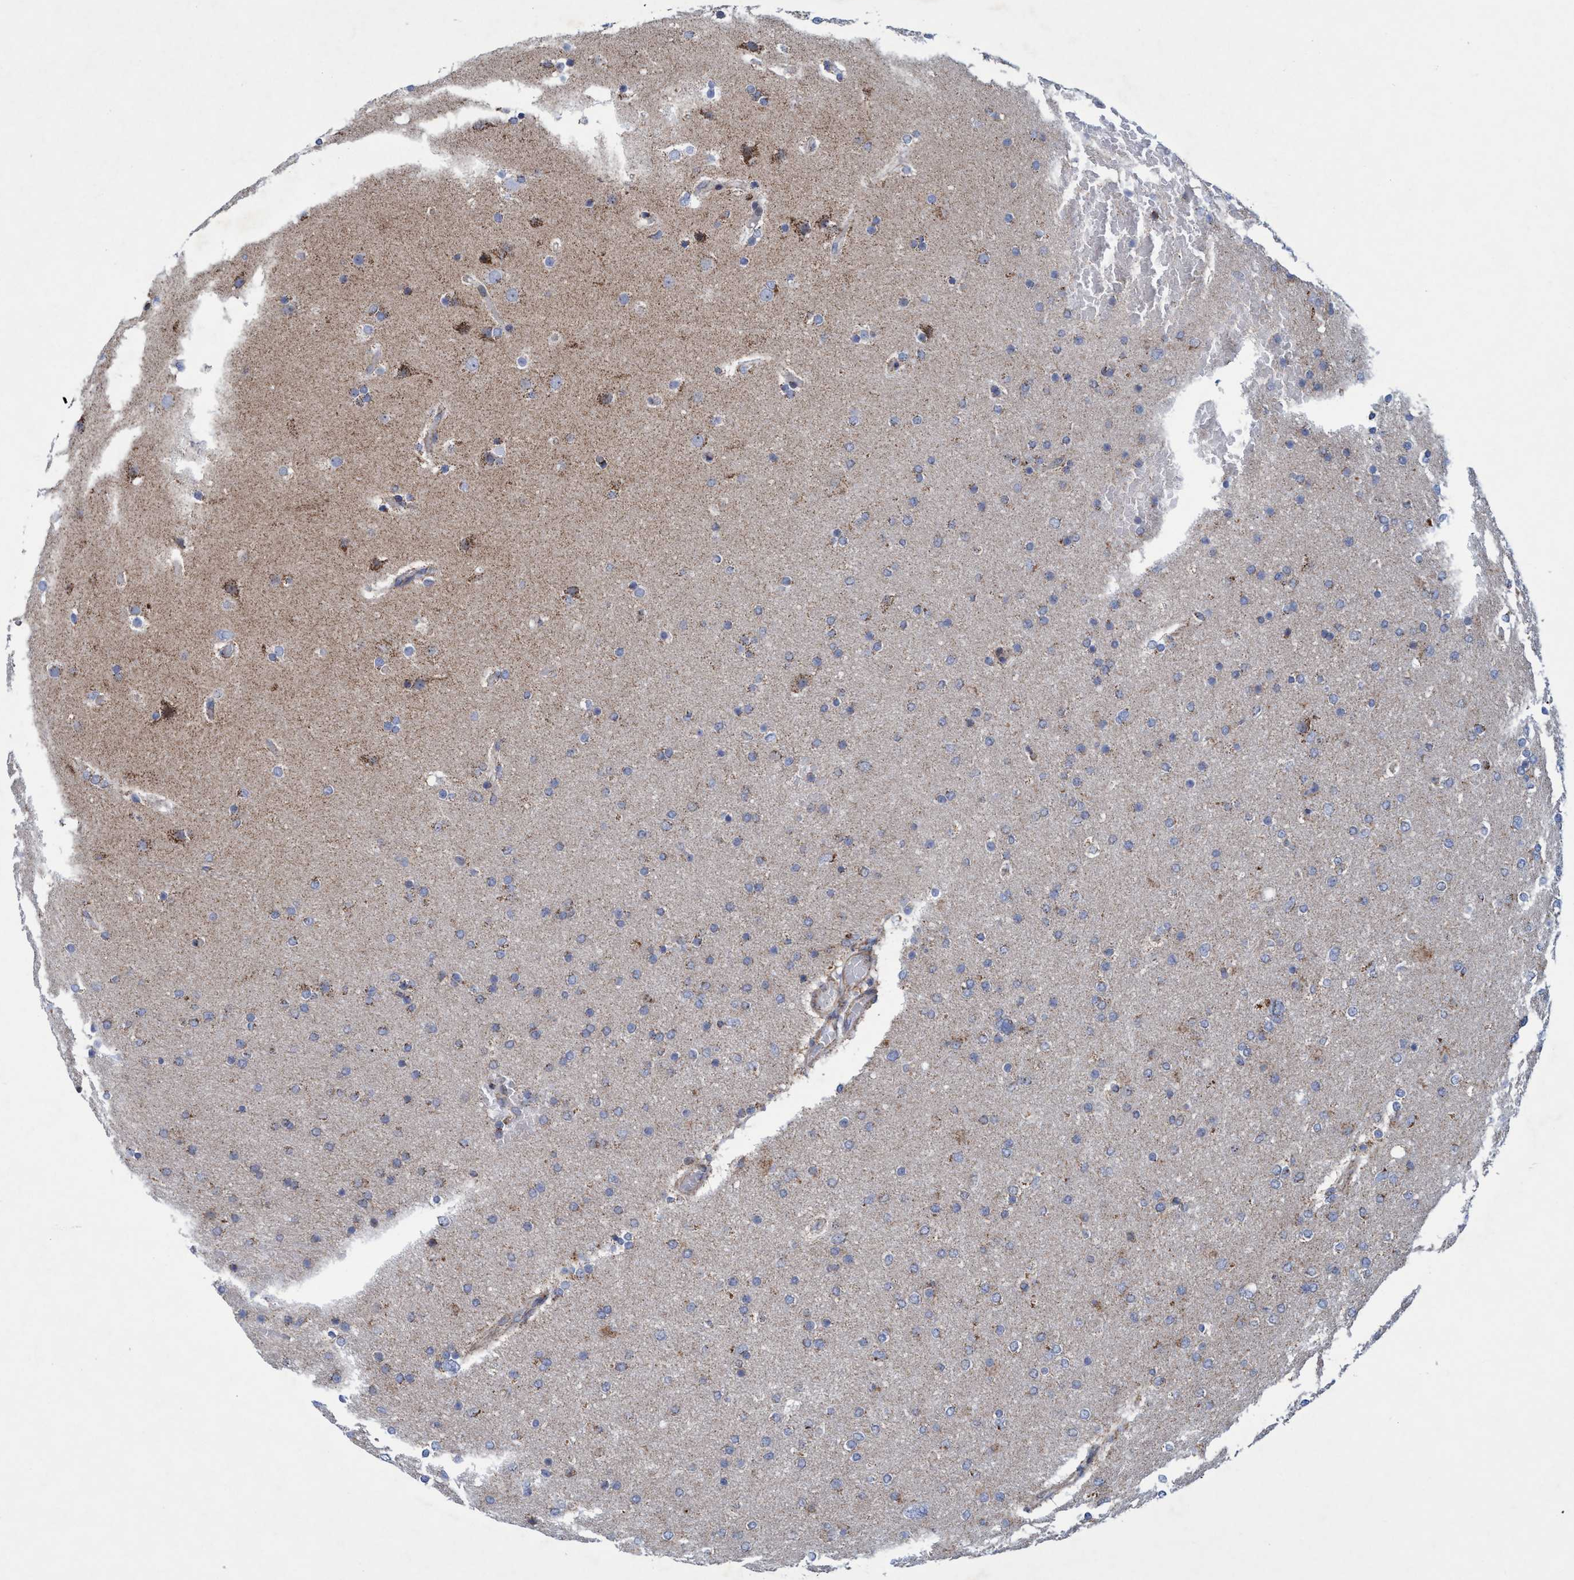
{"staining": {"intensity": "weak", "quantity": "25%-75%", "location": "cytoplasmic/membranous"}, "tissue": "glioma", "cell_type": "Tumor cells", "image_type": "cancer", "snomed": [{"axis": "morphology", "description": "Glioma, malignant, High grade"}, {"axis": "topography", "description": "Cerebral cortex"}], "caption": "The immunohistochemical stain shows weak cytoplasmic/membranous staining in tumor cells of high-grade glioma (malignant) tissue. Nuclei are stained in blue.", "gene": "POLR1F", "patient": {"sex": "female", "age": 36}}